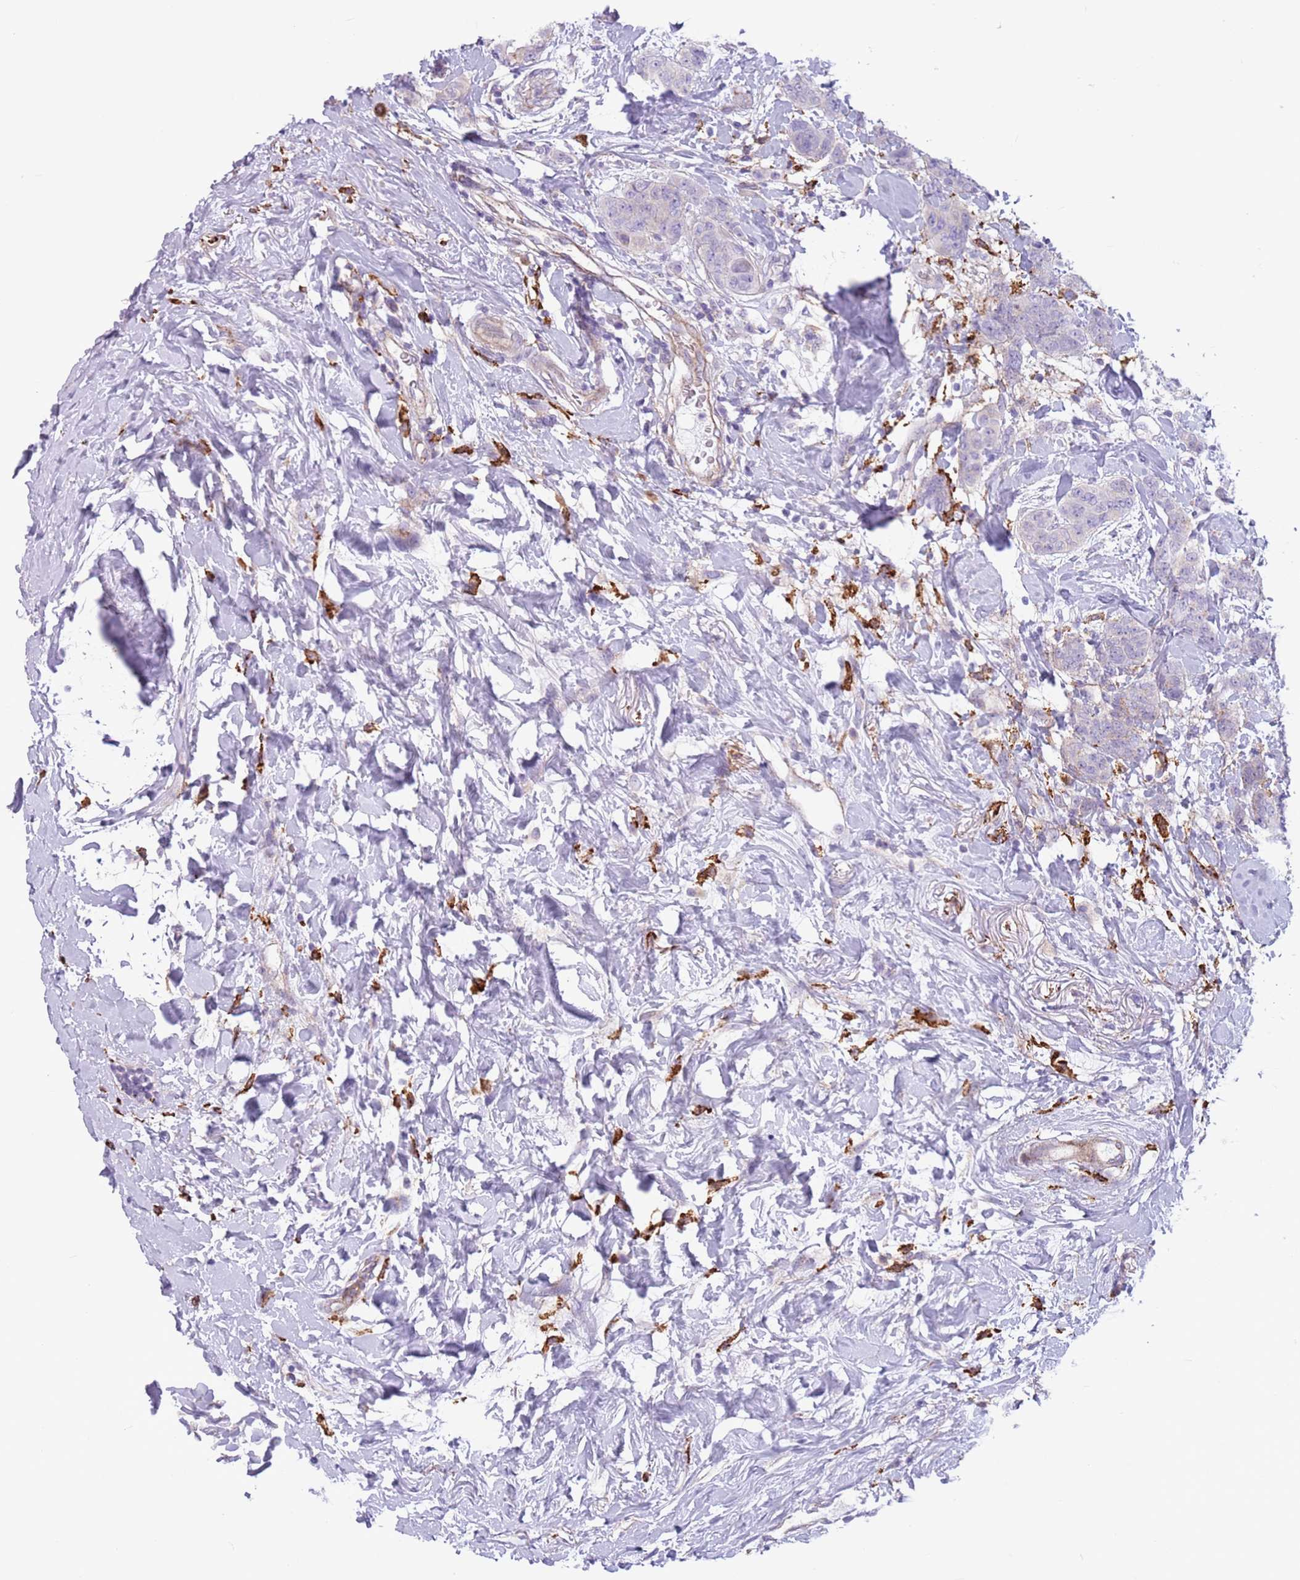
{"staining": {"intensity": "negative", "quantity": "none", "location": "none"}, "tissue": "breast cancer", "cell_type": "Tumor cells", "image_type": "cancer", "snomed": [{"axis": "morphology", "description": "Duct carcinoma"}, {"axis": "topography", "description": "Breast"}], "caption": "Immunohistochemistry (IHC) of human breast cancer (infiltrating ductal carcinoma) exhibits no expression in tumor cells. (DAB (3,3'-diaminobenzidine) immunohistochemistry visualized using brightfield microscopy, high magnification).", "gene": "SNX6", "patient": {"sex": "female", "age": 40}}